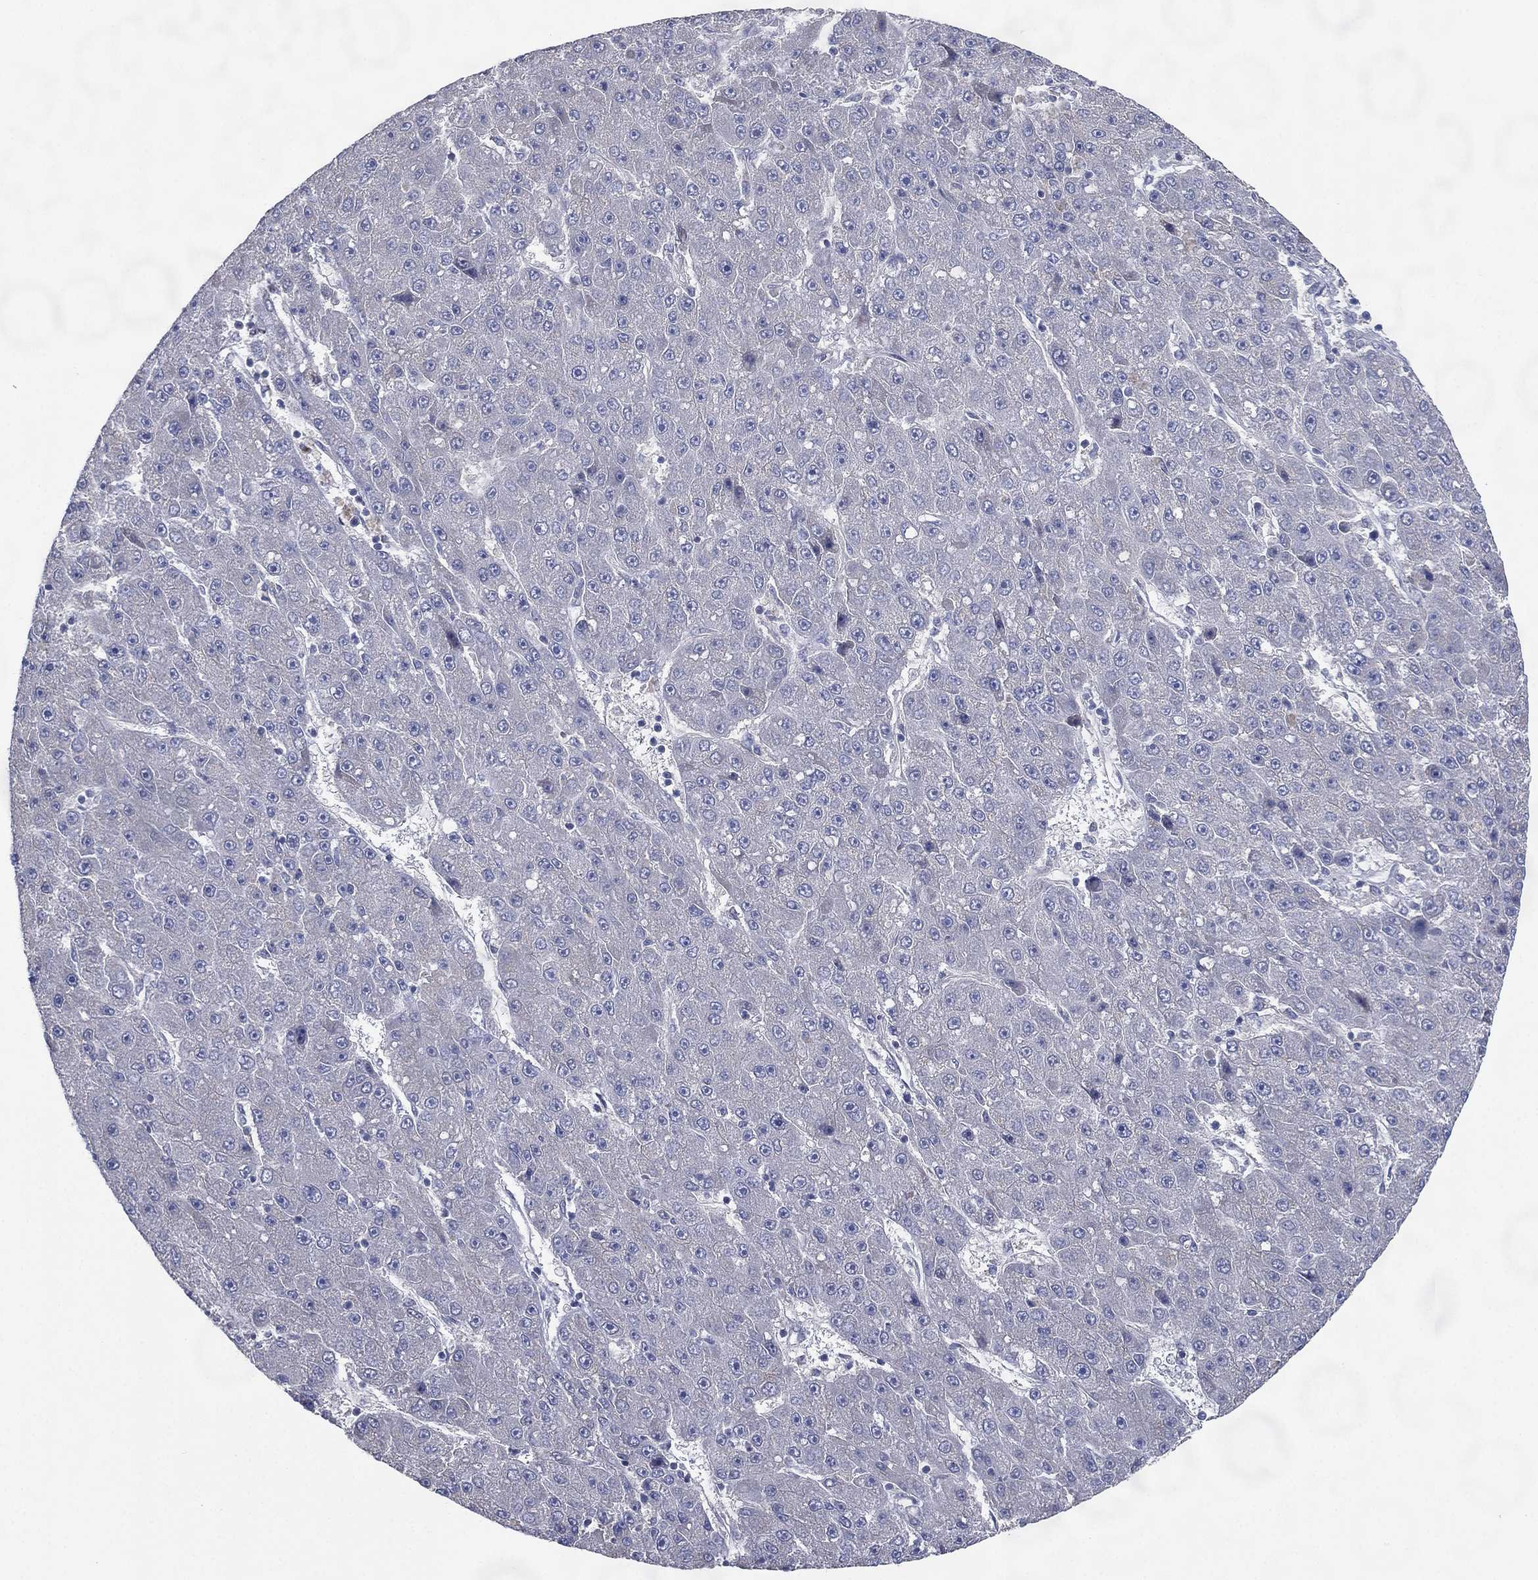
{"staining": {"intensity": "negative", "quantity": "none", "location": "none"}, "tissue": "liver cancer", "cell_type": "Tumor cells", "image_type": "cancer", "snomed": [{"axis": "morphology", "description": "Carcinoma, Hepatocellular, NOS"}, {"axis": "topography", "description": "Liver"}], "caption": "Hepatocellular carcinoma (liver) stained for a protein using immunohistochemistry exhibits no expression tumor cells.", "gene": "ATP8A2", "patient": {"sex": "male", "age": 67}}